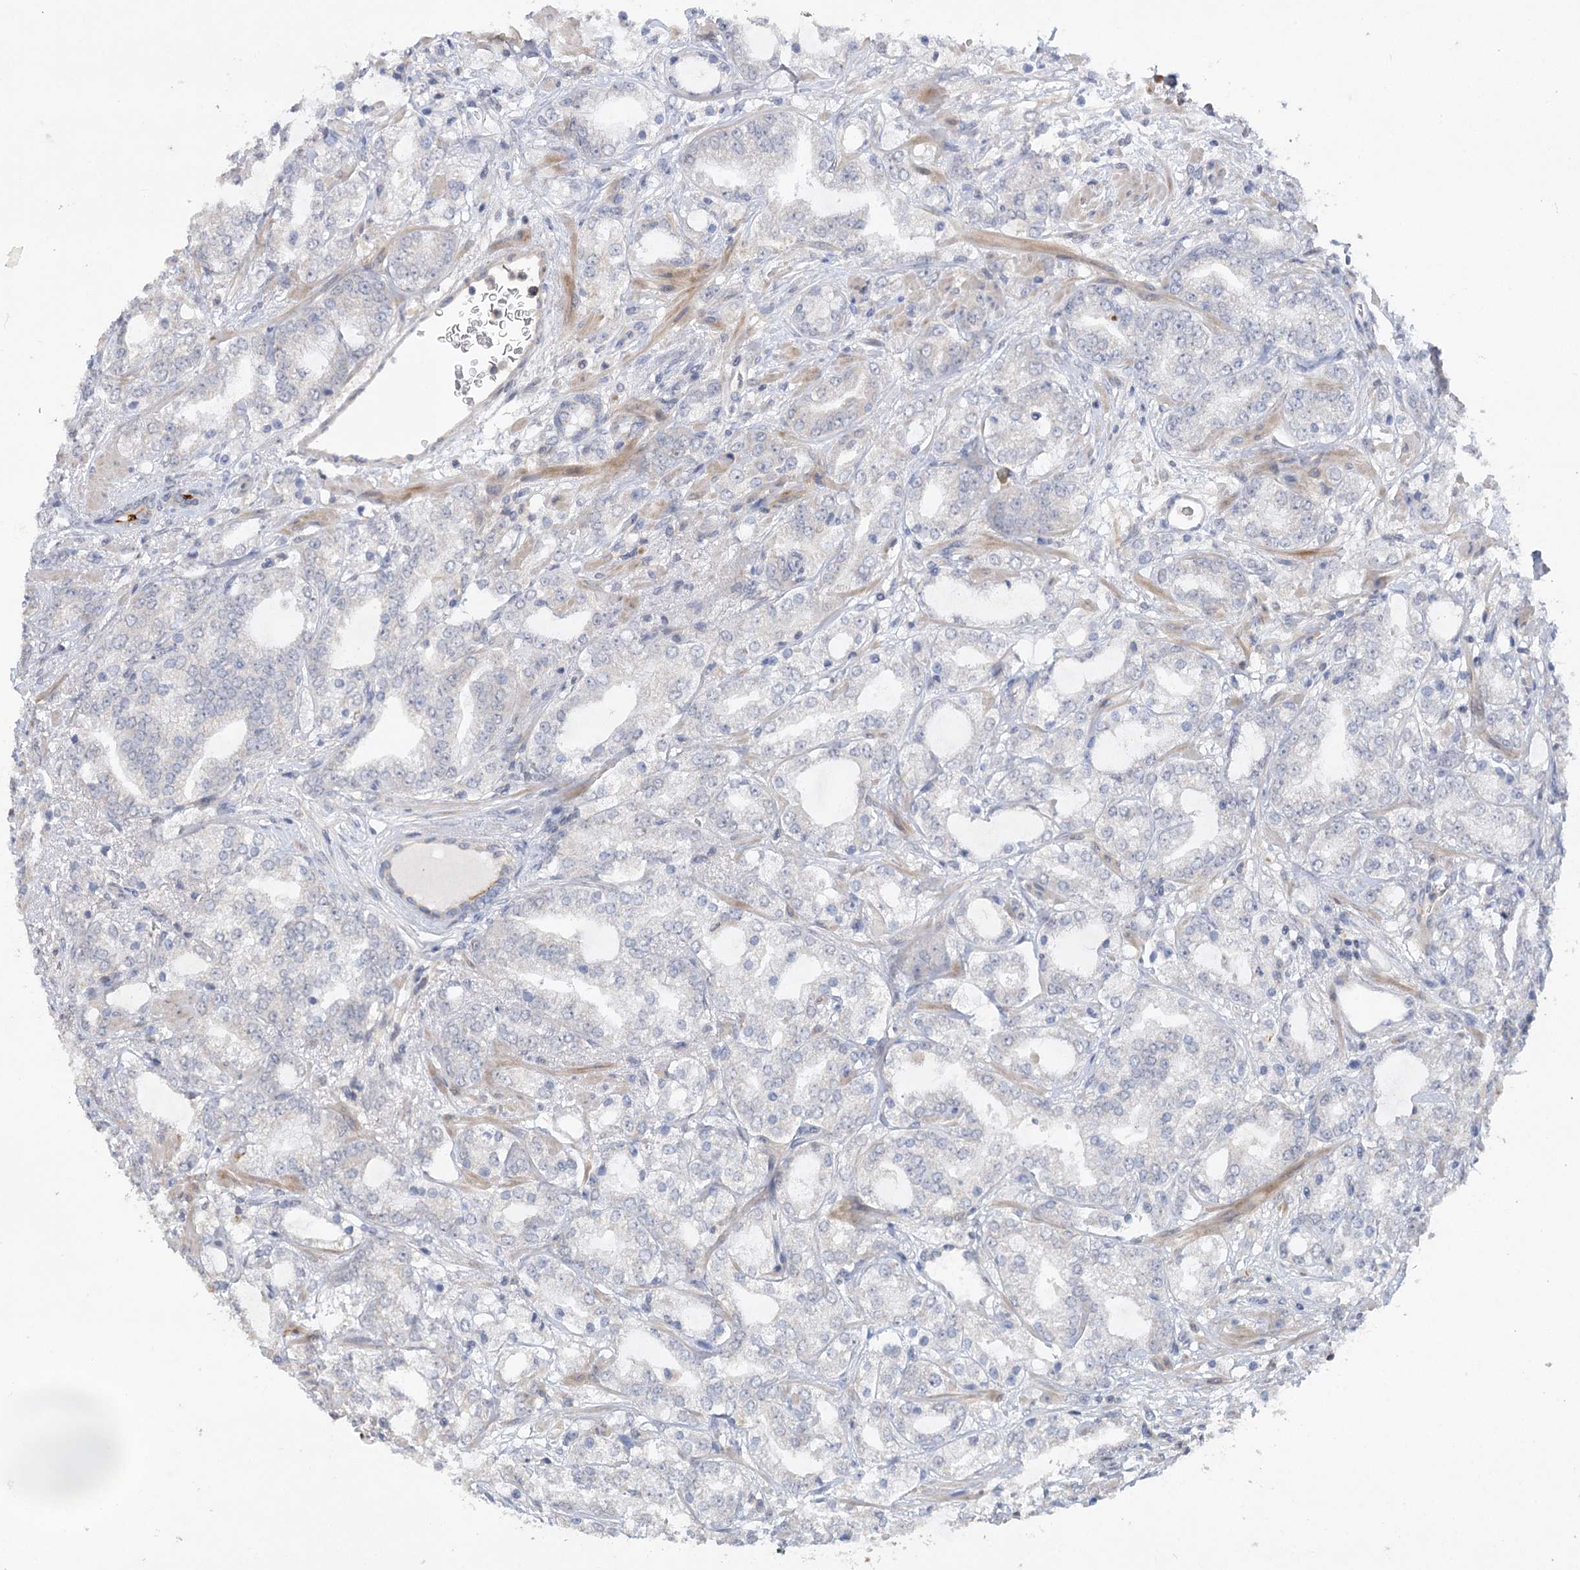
{"staining": {"intensity": "negative", "quantity": "none", "location": "none"}, "tissue": "prostate cancer", "cell_type": "Tumor cells", "image_type": "cancer", "snomed": [{"axis": "morphology", "description": "Adenocarcinoma, High grade"}, {"axis": "topography", "description": "Prostate"}], "caption": "Tumor cells show no significant staining in prostate high-grade adenocarcinoma. The staining is performed using DAB (3,3'-diaminobenzidine) brown chromogen with nuclei counter-stained in using hematoxylin.", "gene": "TRAF3IP1", "patient": {"sex": "male", "age": 64}}